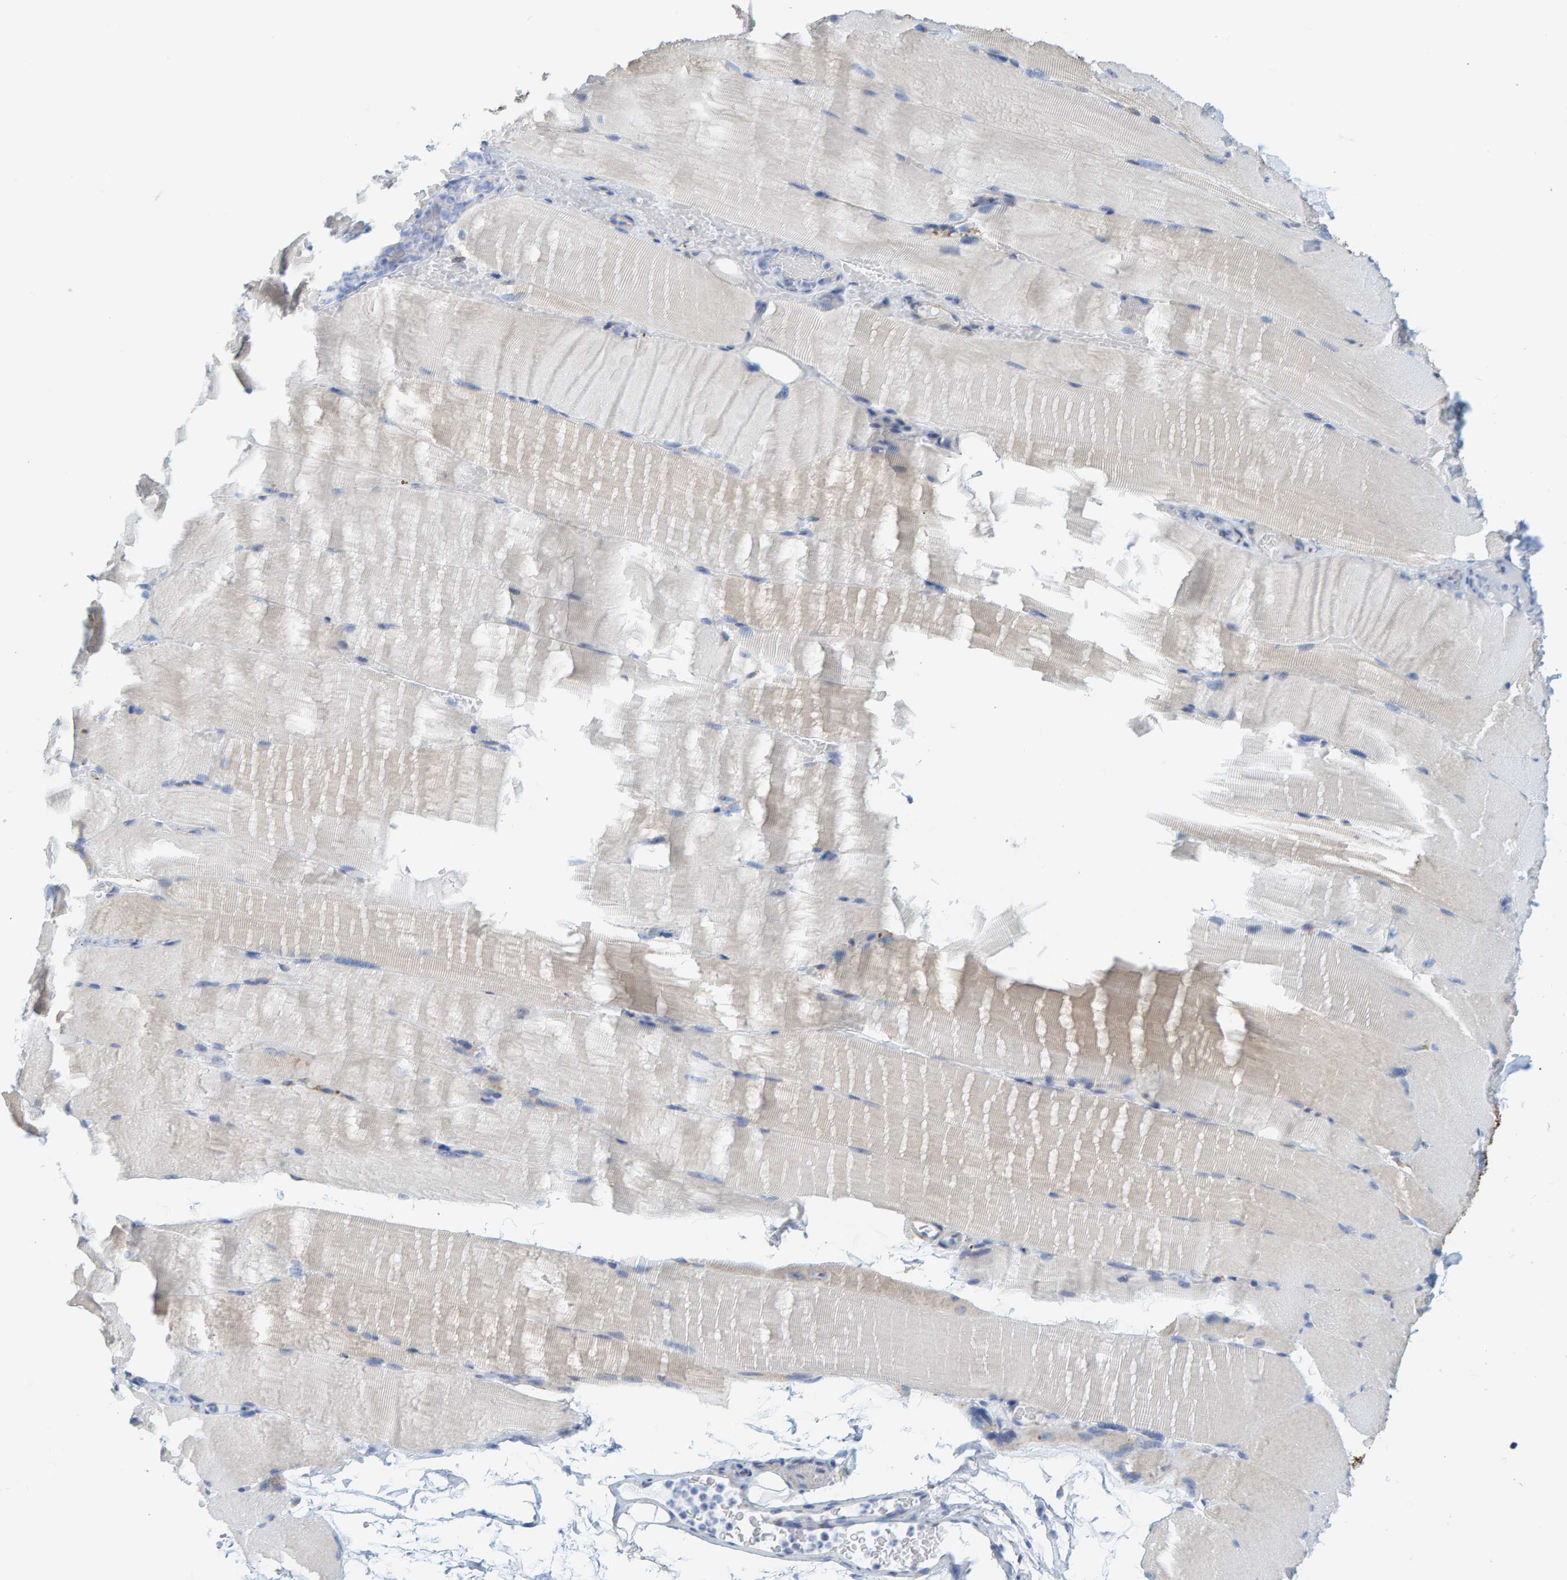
{"staining": {"intensity": "negative", "quantity": "none", "location": "none"}, "tissue": "skeletal muscle", "cell_type": "Myocytes", "image_type": "normal", "snomed": [{"axis": "morphology", "description": "Normal tissue, NOS"}, {"axis": "topography", "description": "Skeletal muscle"}, {"axis": "topography", "description": "Parathyroid gland"}], "caption": "An IHC micrograph of benign skeletal muscle is shown. There is no staining in myocytes of skeletal muscle. (DAB (3,3'-diaminobenzidine) immunohistochemistry visualized using brightfield microscopy, high magnification).", "gene": "MAP1B", "patient": {"sex": "female", "age": 37}}